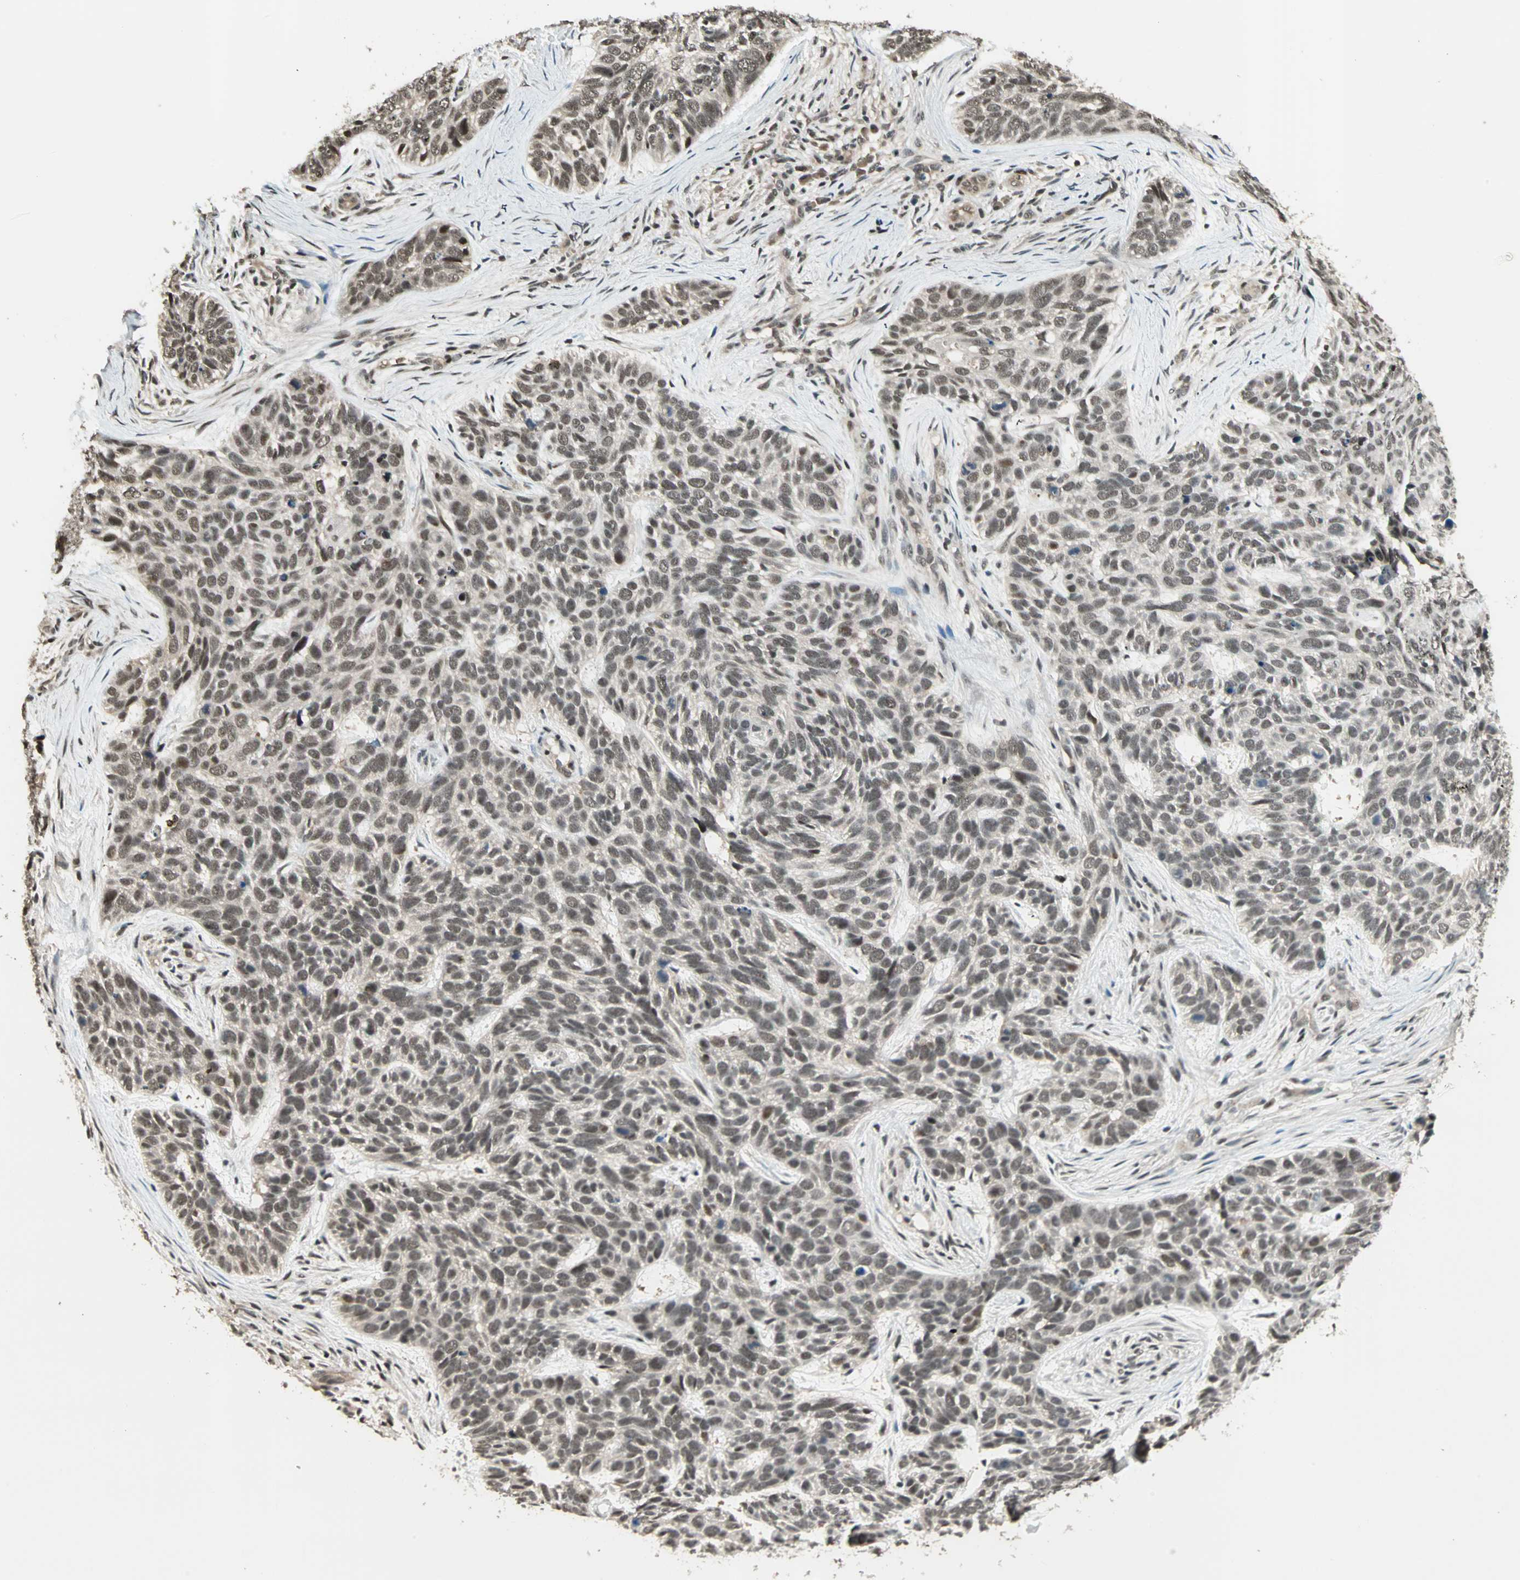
{"staining": {"intensity": "moderate", "quantity": ">75%", "location": "nuclear"}, "tissue": "skin cancer", "cell_type": "Tumor cells", "image_type": "cancer", "snomed": [{"axis": "morphology", "description": "Basal cell carcinoma"}, {"axis": "topography", "description": "Skin"}], "caption": "Immunohistochemistry (DAB) staining of human basal cell carcinoma (skin) exhibits moderate nuclear protein staining in about >75% of tumor cells.", "gene": "ZNF701", "patient": {"sex": "male", "age": 87}}